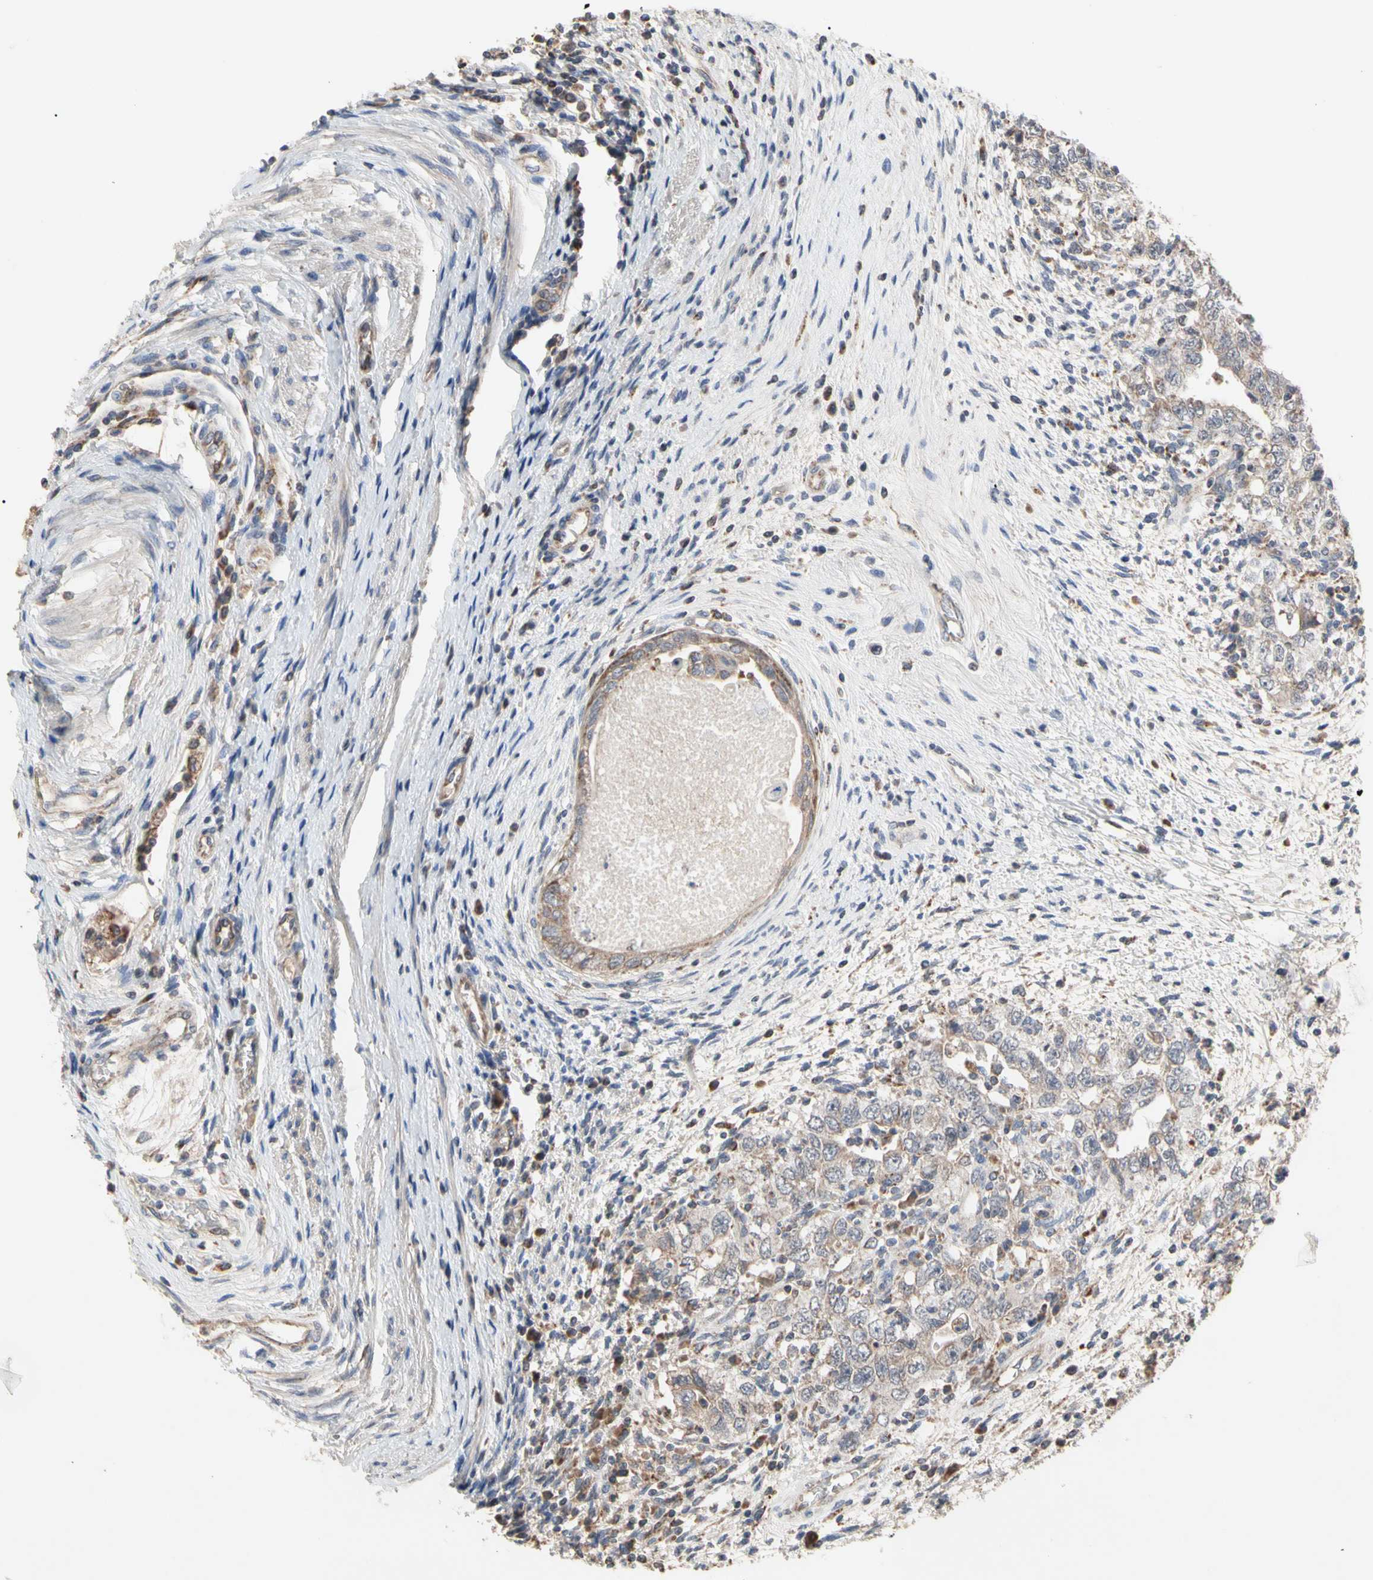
{"staining": {"intensity": "weak", "quantity": ">75%", "location": "cytoplasmic/membranous"}, "tissue": "testis cancer", "cell_type": "Tumor cells", "image_type": "cancer", "snomed": [{"axis": "morphology", "description": "Carcinoma, Embryonal, NOS"}, {"axis": "topography", "description": "Testis"}], "caption": "Protein staining by immunohistochemistry (IHC) reveals weak cytoplasmic/membranous staining in approximately >75% of tumor cells in testis cancer. The staining is performed using DAB brown chromogen to label protein expression. The nuclei are counter-stained blue using hematoxylin.", "gene": "GPD2", "patient": {"sex": "male", "age": 26}}